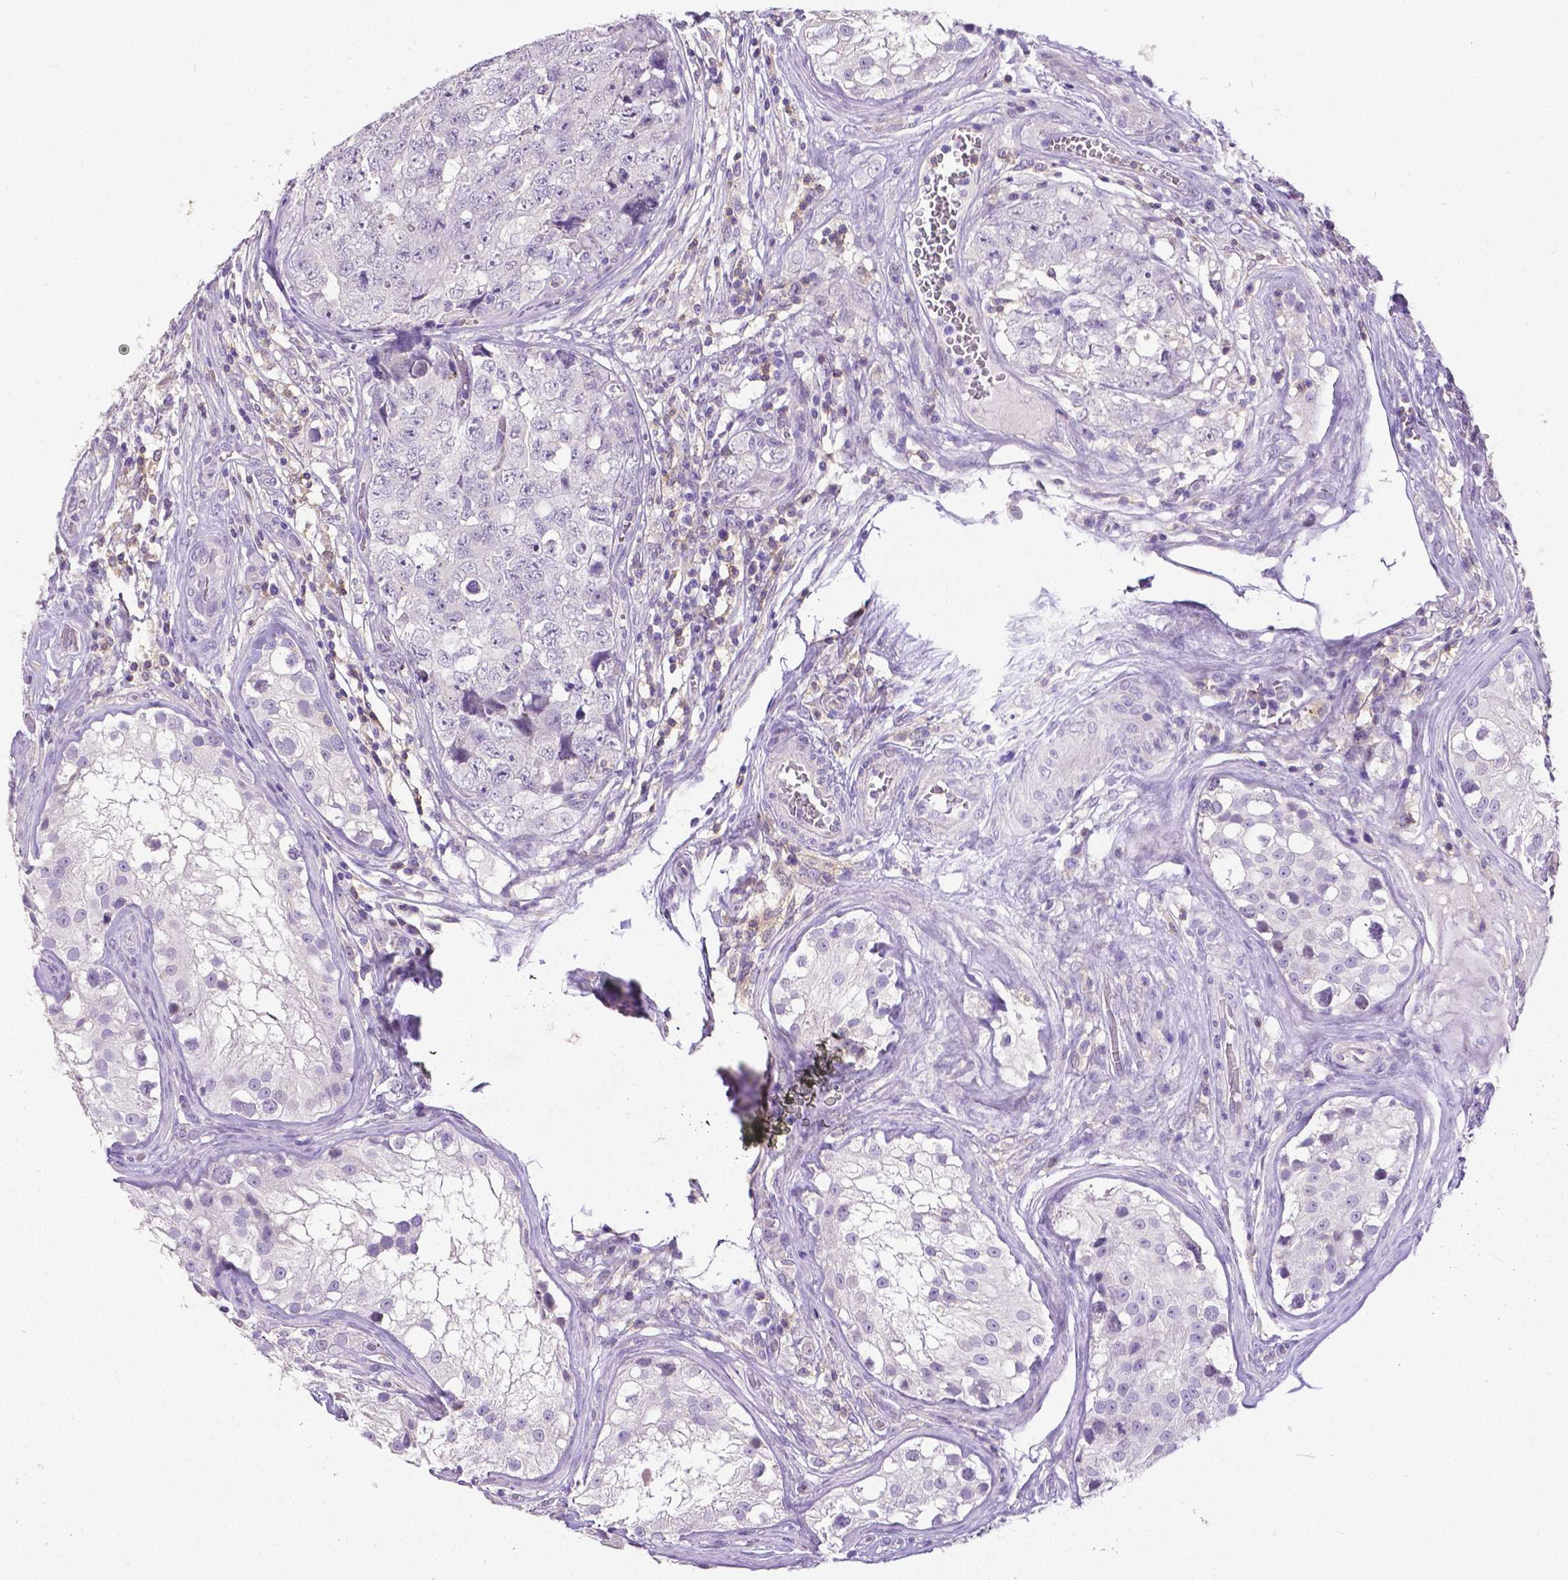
{"staining": {"intensity": "negative", "quantity": "none", "location": "none"}, "tissue": "testis cancer", "cell_type": "Tumor cells", "image_type": "cancer", "snomed": [{"axis": "morphology", "description": "Carcinoma, Embryonal, NOS"}, {"axis": "topography", "description": "Testis"}], "caption": "Immunohistochemical staining of testis cancer demonstrates no significant staining in tumor cells.", "gene": "CD4", "patient": {"sex": "male", "age": 18}}